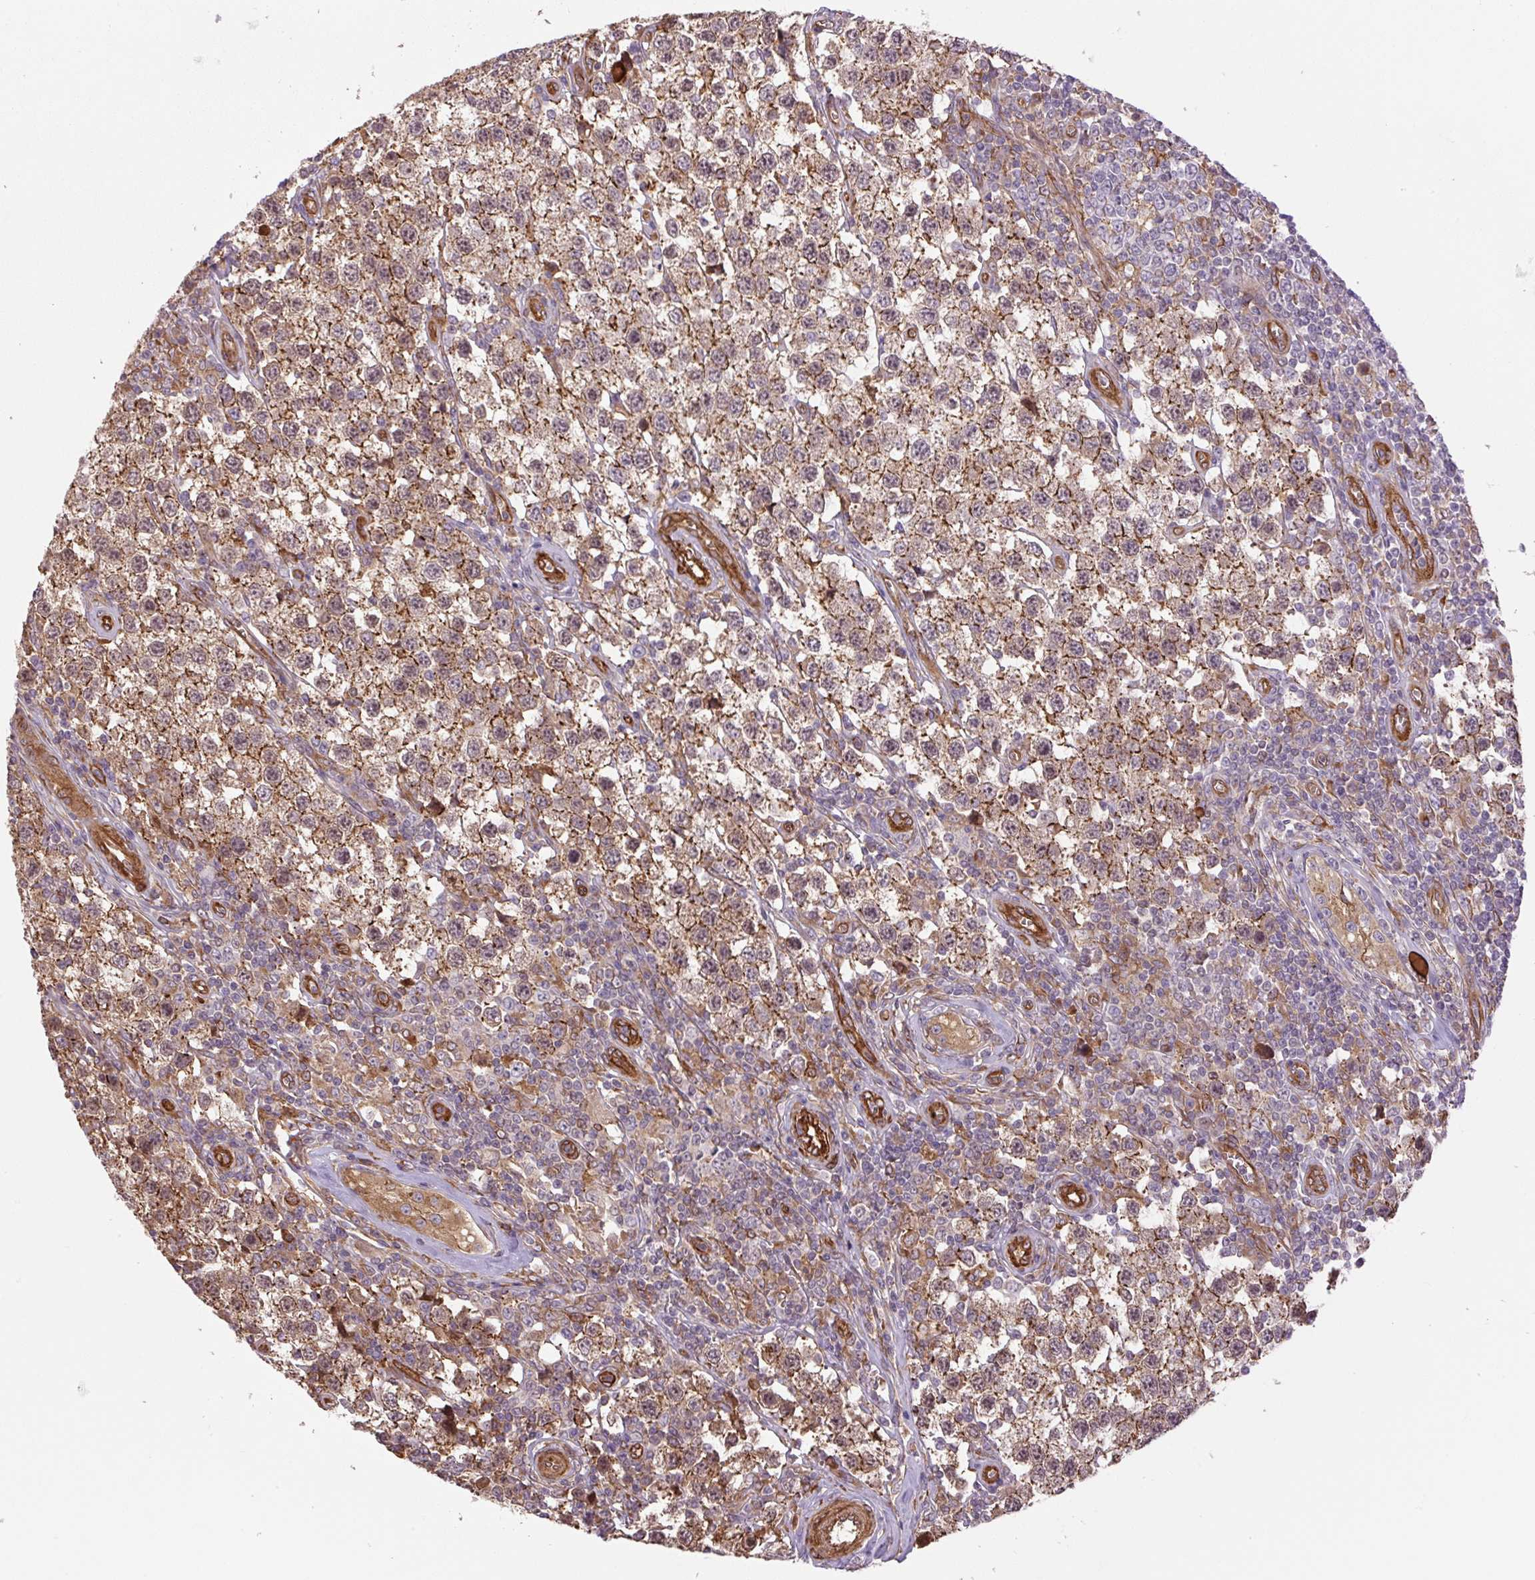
{"staining": {"intensity": "moderate", "quantity": ">75%", "location": "cytoplasmic/membranous"}, "tissue": "testis cancer", "cell_type": "Tumor cells", "image_type": "cancer", "snomed": [{"axis": "morphology", "description": "Seminoma, NOS"}, {"axis": "topography", "description": "Testis"}], "caption": "Testis cancer stained with DAB immunohistochemistry (IHC) reveals medium levels of moderate cytoplasmic/membranous staining in about >75% of tumor cells. Immunohistochemistry stains the protein in brown and the nuclei are stained blue.", "gene": "SEPTIN10", "patient": {"sex": "male", "age": 34}}